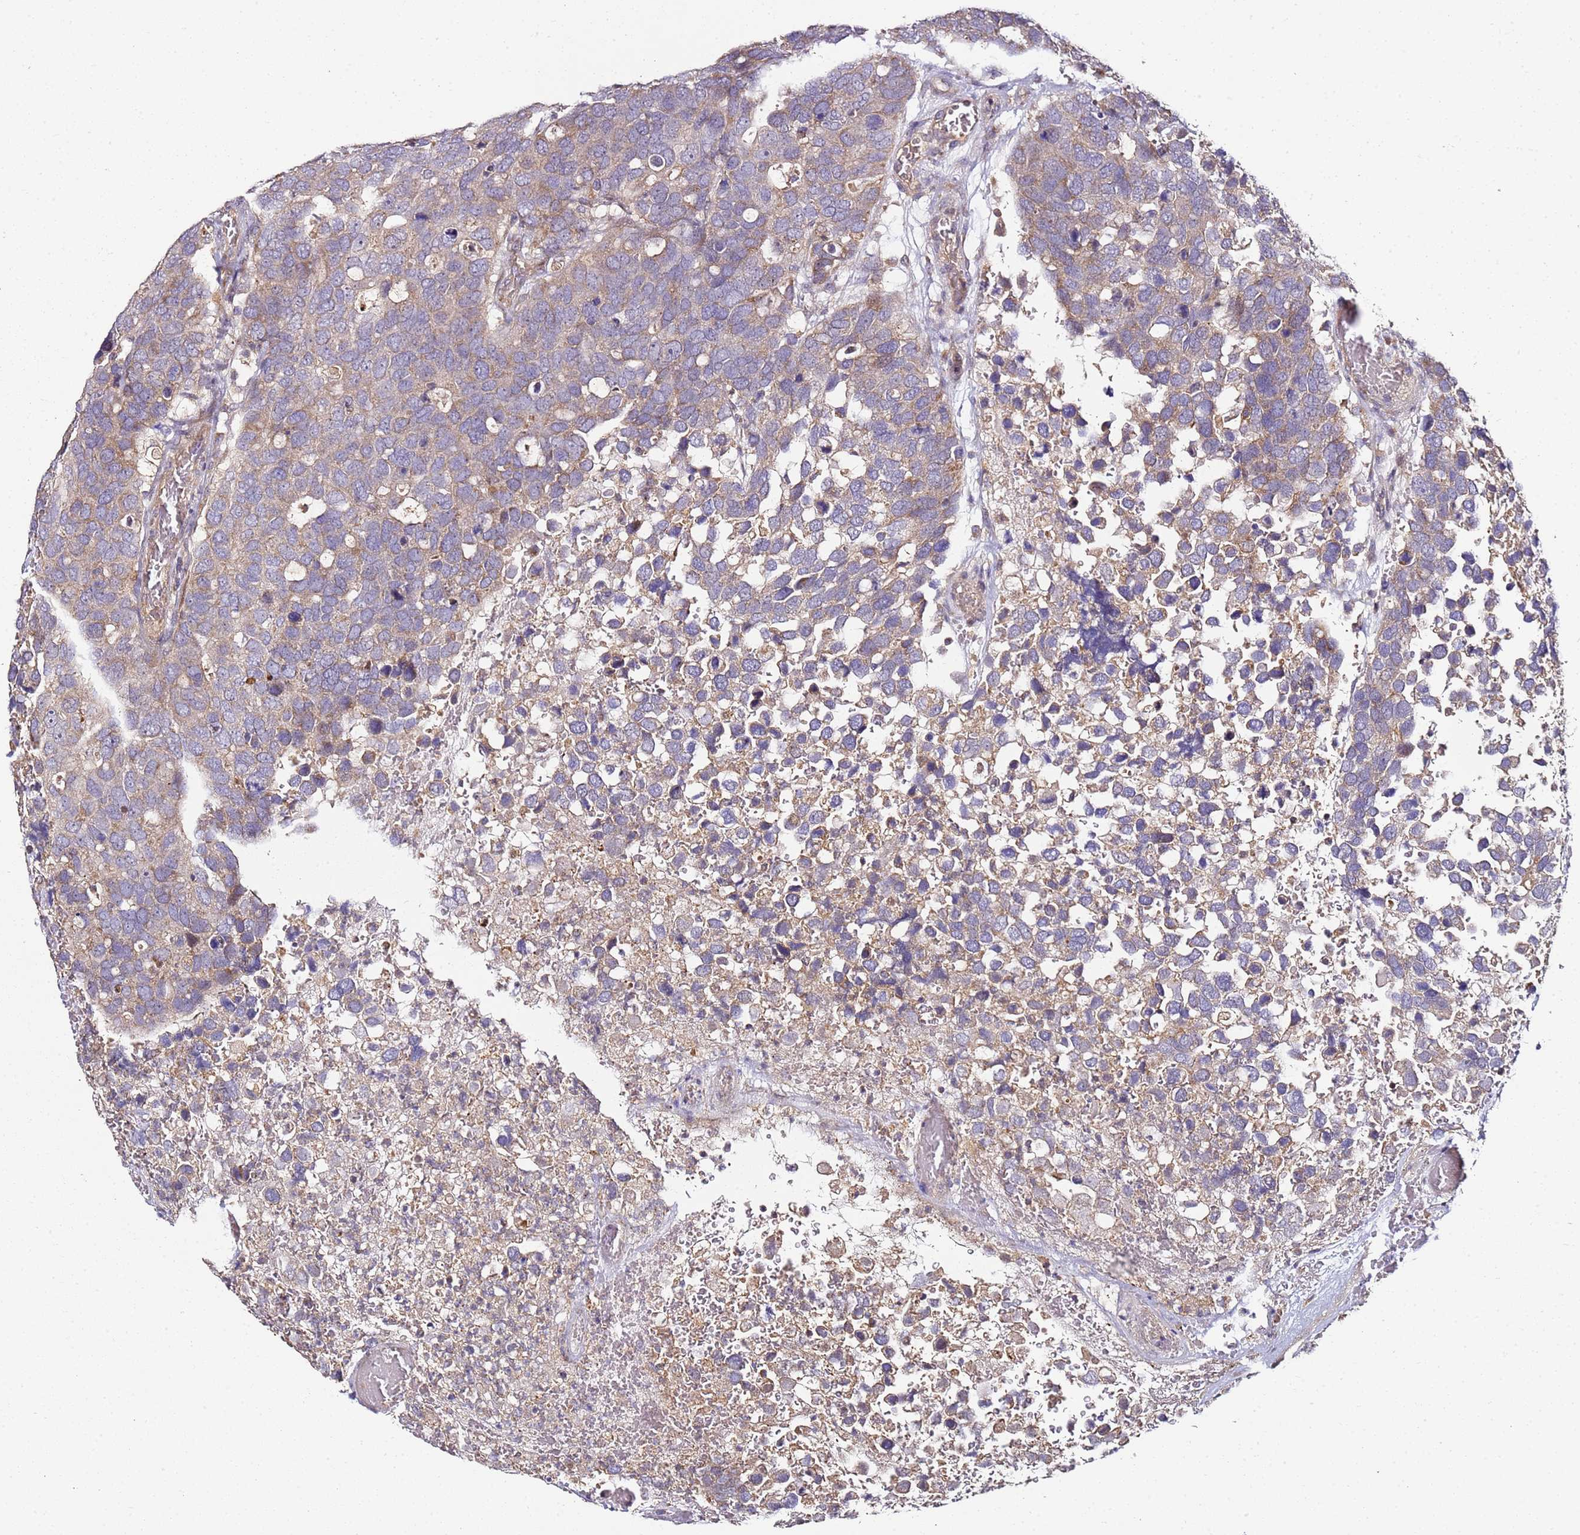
{"staining": {"intensity": "weak", "quantity": "25%-75%", "location": "cytoplasmic/membranous"}, "tissue": "breast cancer", "cell_type": "Tumor cells", "image_type": "cancer", "snomed": [{"axis": "morphology", "description": "Duct carcinoma"}, {"axis": "topography", "description": "Breast"}], "caption": "The histopathology image exhibits staining of breast invasive ductal carcinoma, revealing weak cytoplasmic/membranous protein expression (brown color) within tumor cells. The staining was performed using DAB (3,3'-diaminobenzidine) to visualize the protein expression in brown, while the nuclei were stained in blue with hematoxylin (Magnification: 20x).", "gene": "KRTAP21-3", "patient": {"sex": "female", "age": 83}}